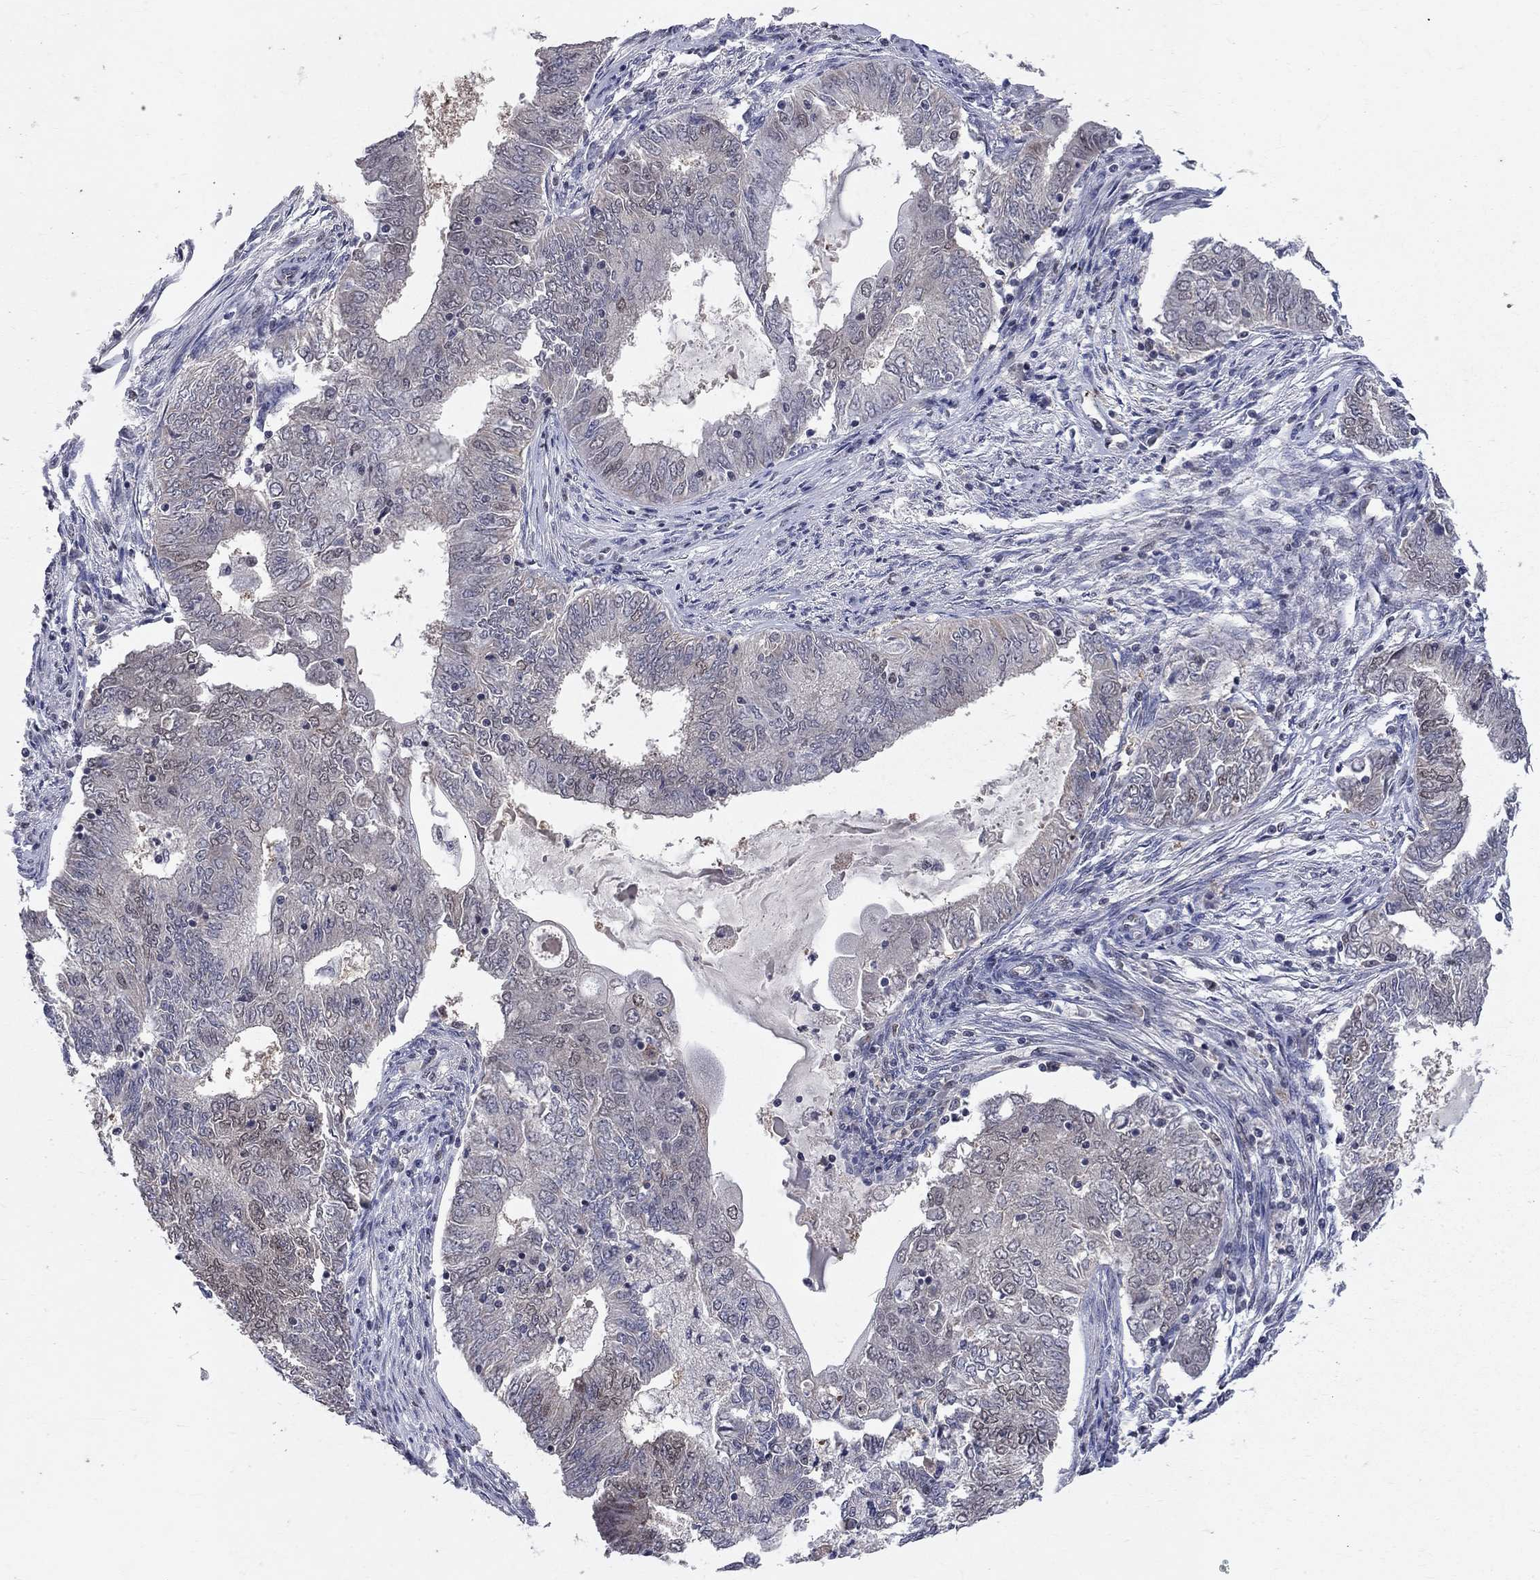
{"staining": {"intensity": "negative", "quantity": "none", "location": "none"}, "tissue": "endometrial cancer", "cell_type": "Tumor cells", "image_type": "cancer", "snomed": [{"axis": "morphology", "description": "Adenocarcinoma, NOS"}, {"axis": "topography", "description": "Endometrium"}], "caption": "The immunohistochemistry micrograph has no significant positivity in tumor cells of endometrial adenocarcinoma tissue.", "gene": "SAP30L", "patient": {"sex": "female", "age": 62}}